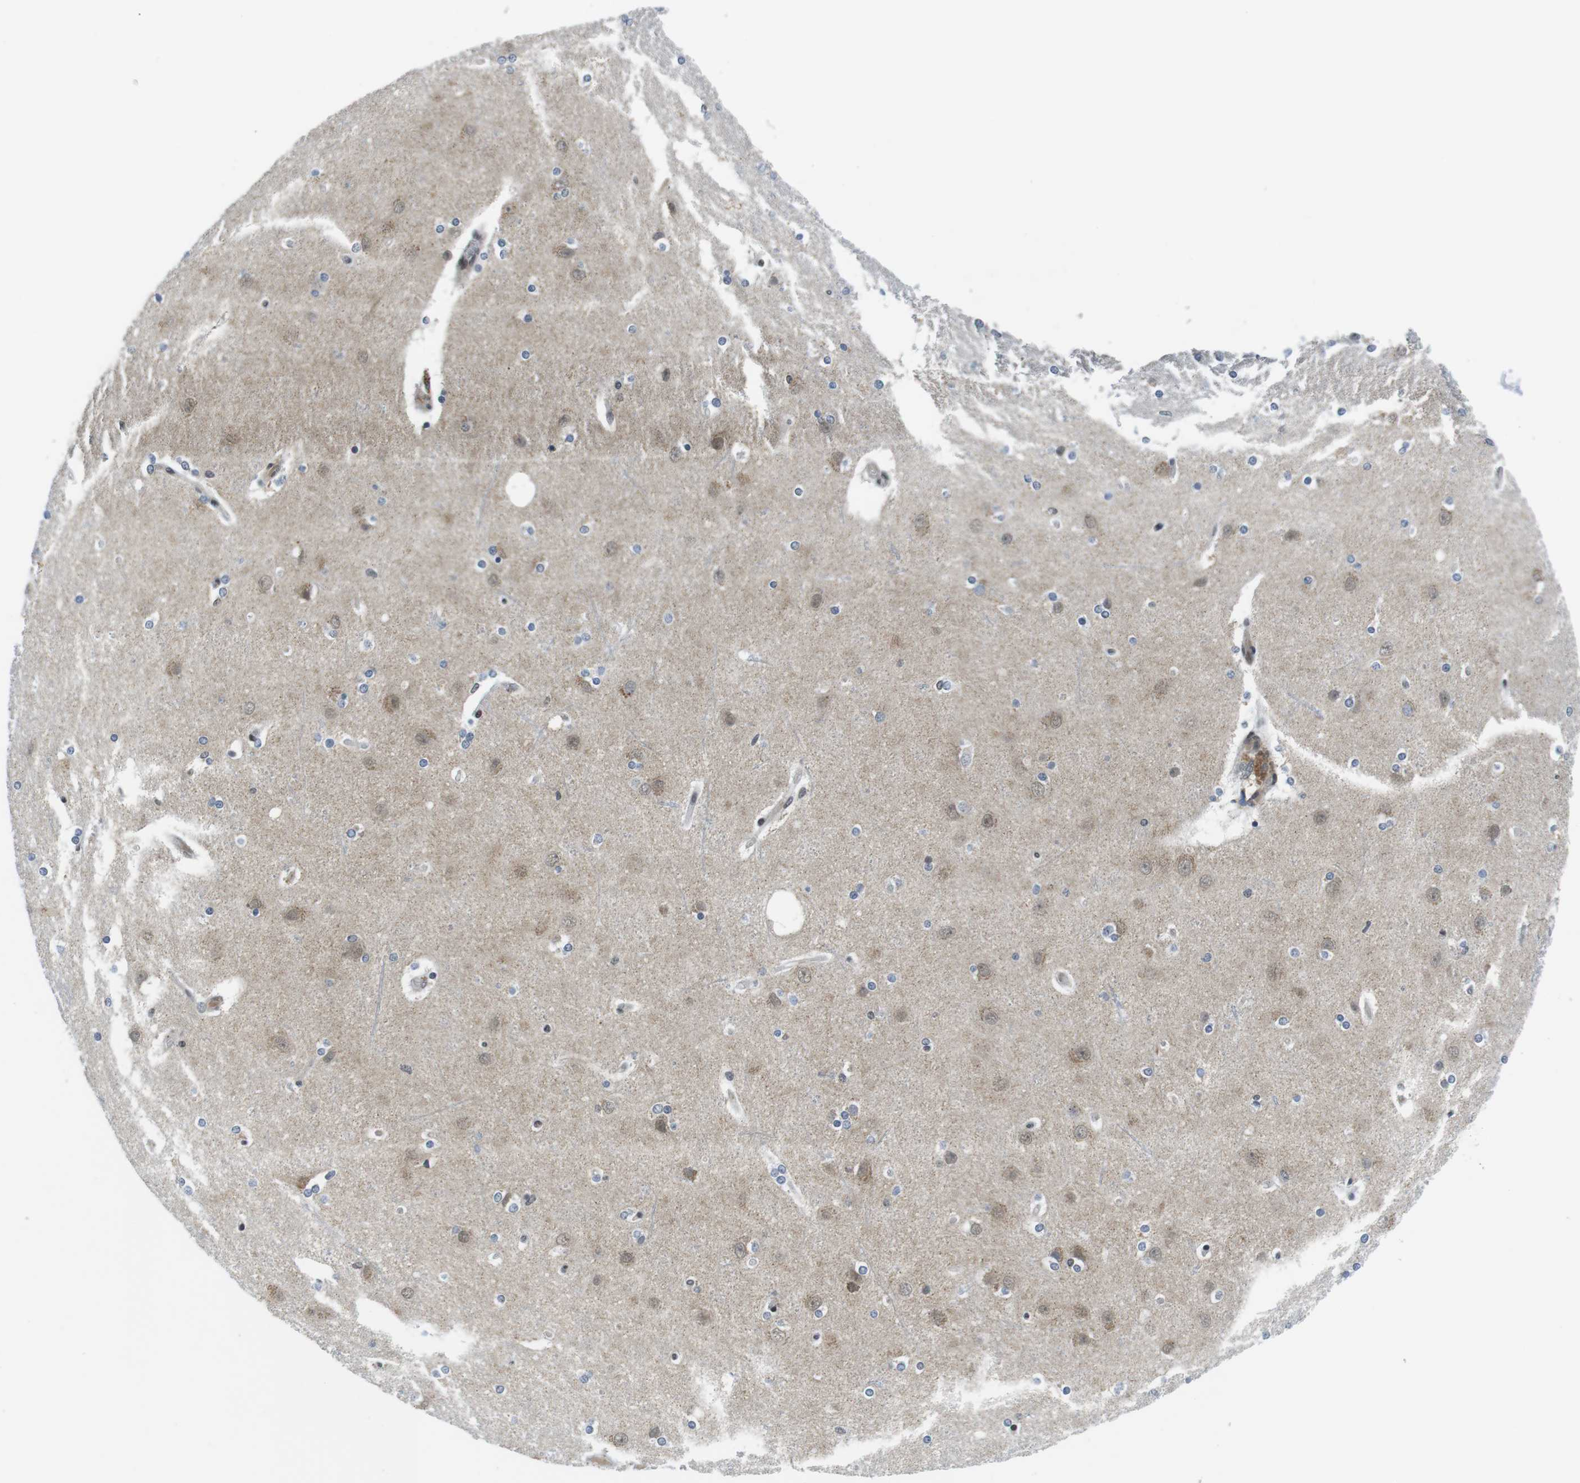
{"staining": {"intensity": "negative", "quantity": "none", "location": "none"}, "tissue": "cerebral cortex", "cell_type": "Endothelial cells", "image_type": "normal", "snomed": [{"axis": "morphology", "description": "Normal tissue, NOS"}, {"axis": "topography", "description": "Cerebral cortex"}], "caption": "This is an immunohistochemistry (IHC) micrograph of normal human cerebral cortex. There is no staining in endothelial cells.", "gene": "BRD4", "patient": {"sex": "female", "age": 54}}